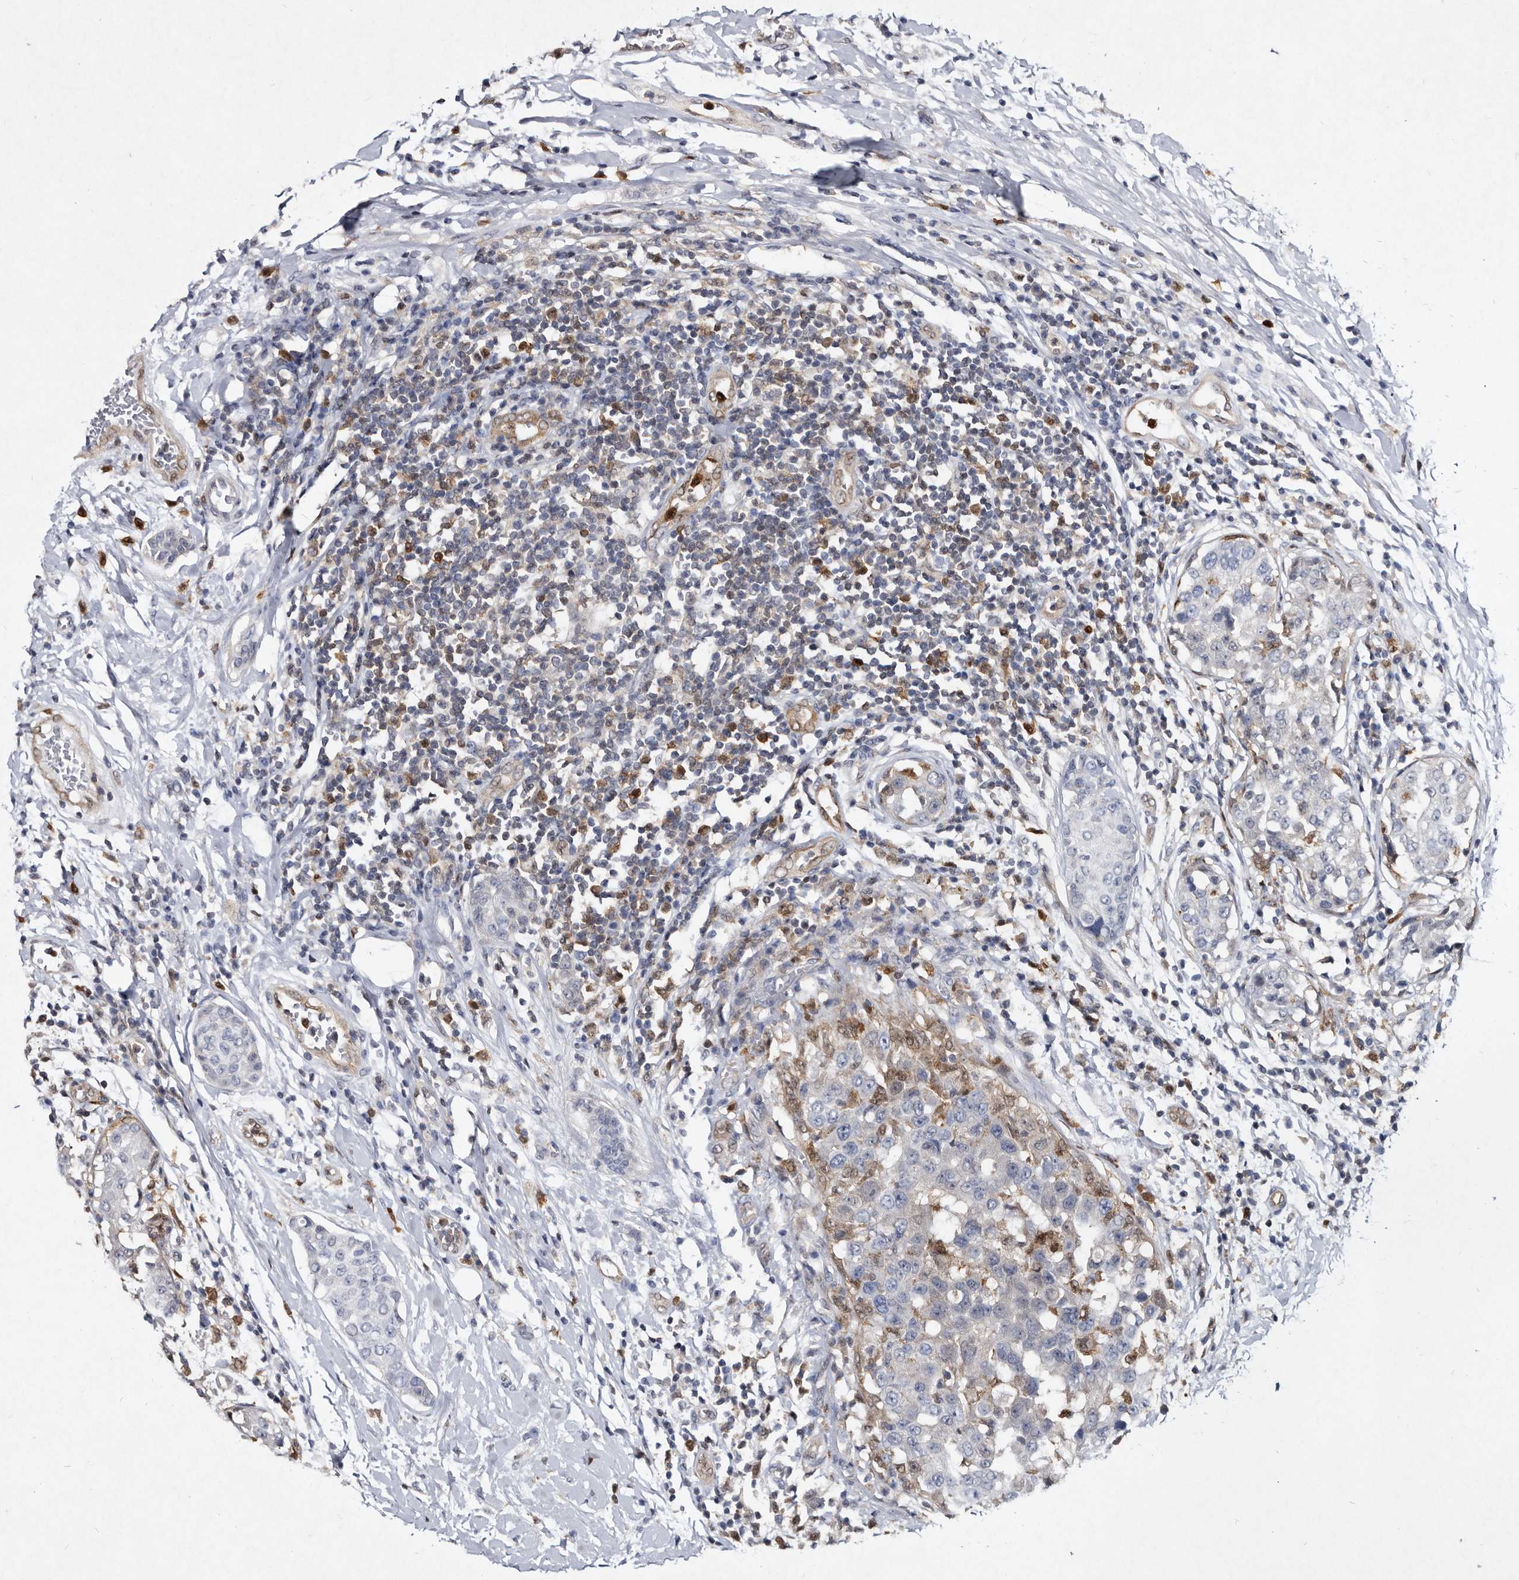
{"staining": {"intensity": "weak", "quantity": "<25%", "location": "nuclear"}, "tissue": "breast cancer", "cell_type": "Tumor cells", "image_type": "cancer", "snomed": [{"axis": "morphology", "description": "Duct carcinoma"}, {"axis": "topography", "description": "Breast"}], "caption": "The image shows no significant expression in tumor cells of breast cancer.", "gene": "SERPINB8", "patient": {"sex": "female", "age": 27}}